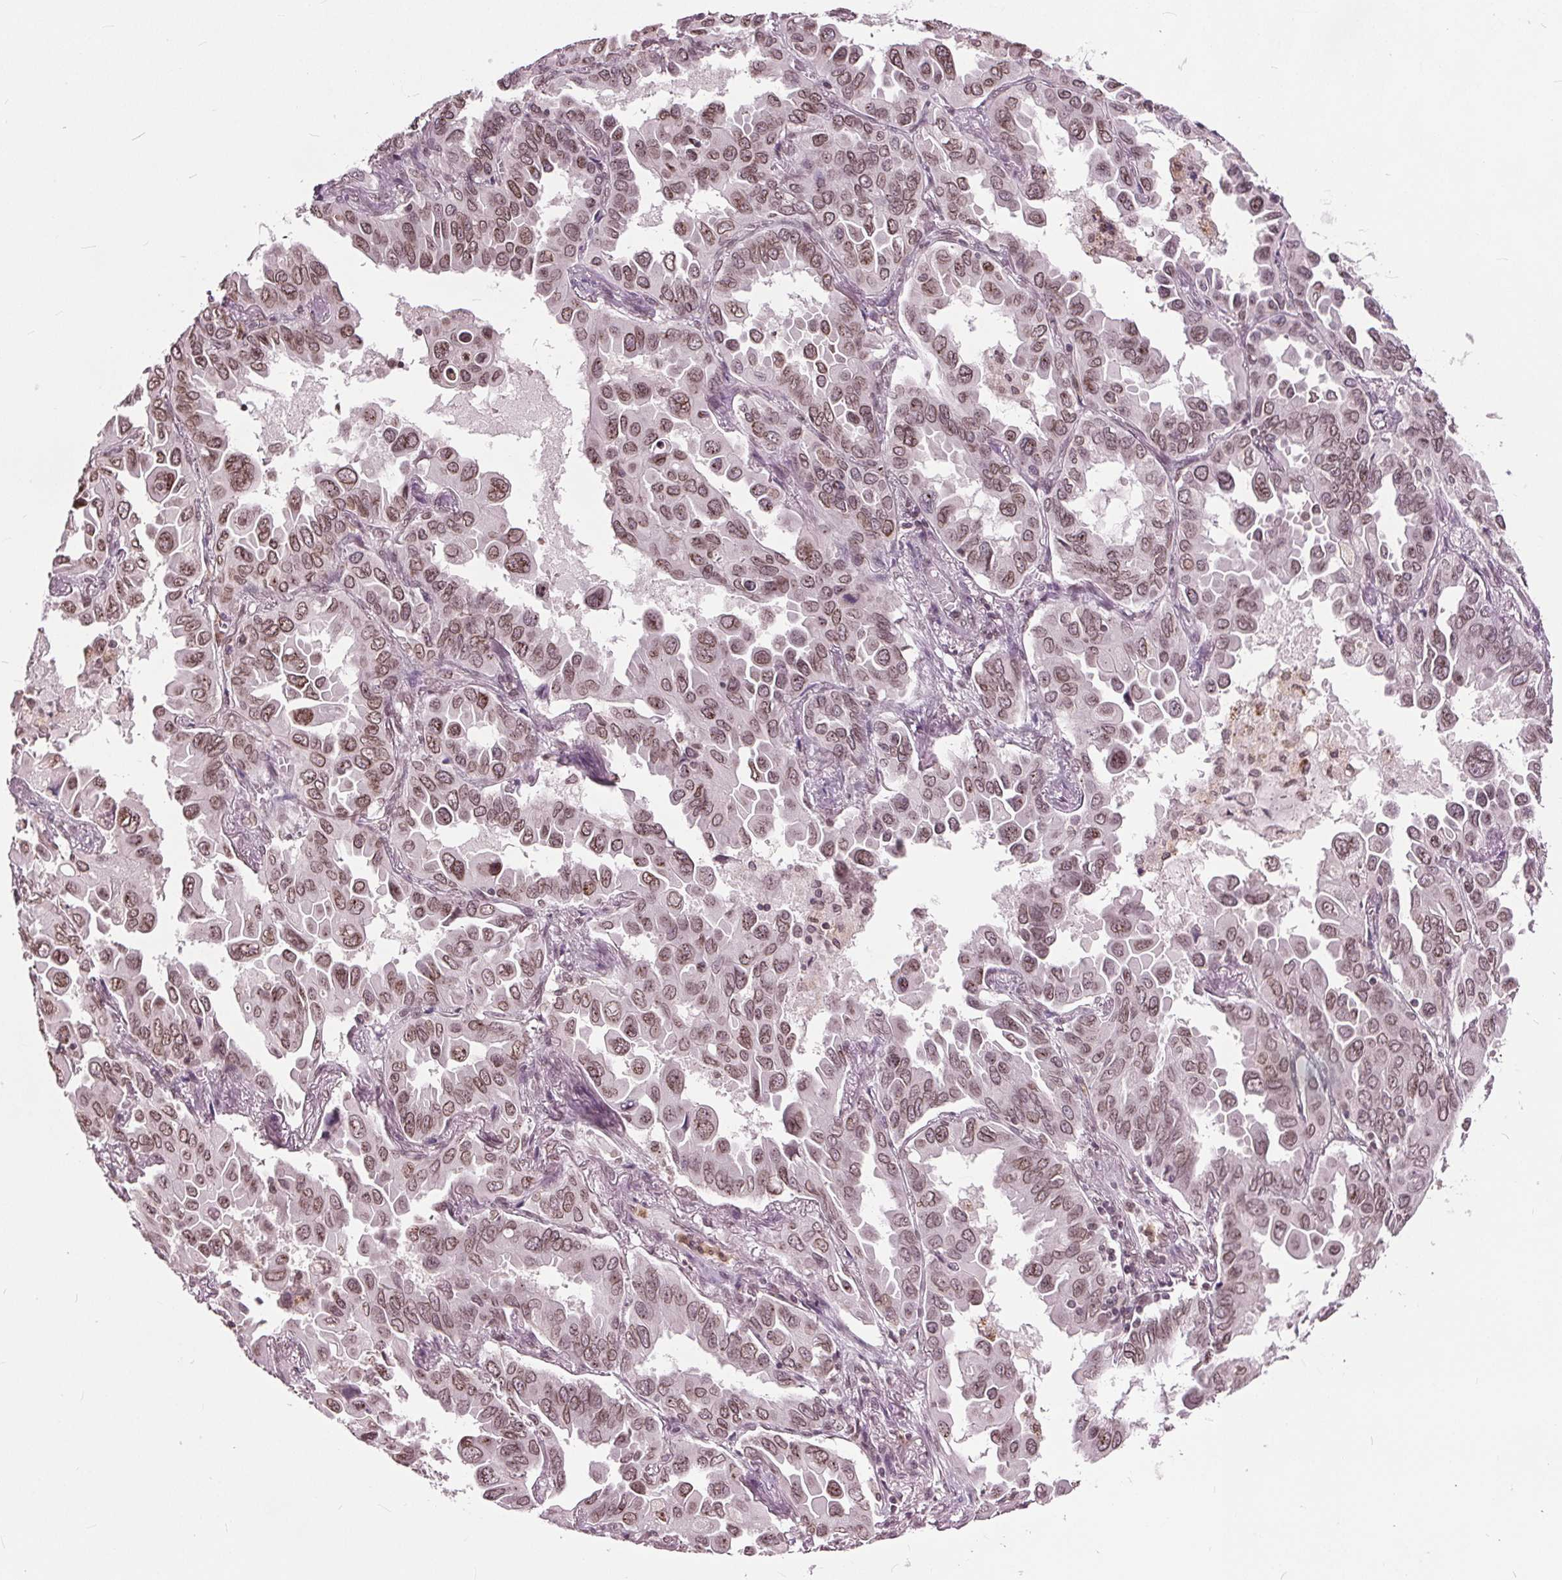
{"staining": {"intensity": "moderate", "quantity": "25%-75%", "location": "cytoplasmic/membranous,nuclear"}, "tissue": "lung cancer", "cell_type": "Tumor cells", "image_type": "cancer", "snomed": [{"axis": "morphology", "description": "Adenocarcinoma, NOS"}, {"axis": "topography", "description": "Lung"}], "caption": "The histopathology image demonstrates staining of lung cancer, revealing moderate cytoplasmic/membranous and nuclear protein staining (brown color) within tumor cells. The protein of interest is stained brown, and the nuclei are stained in blue (DAB IHC with brightfield microscopy, high magnification).", "gene": "TTC39C", "patient": {"sex": "male", "age": 64}}